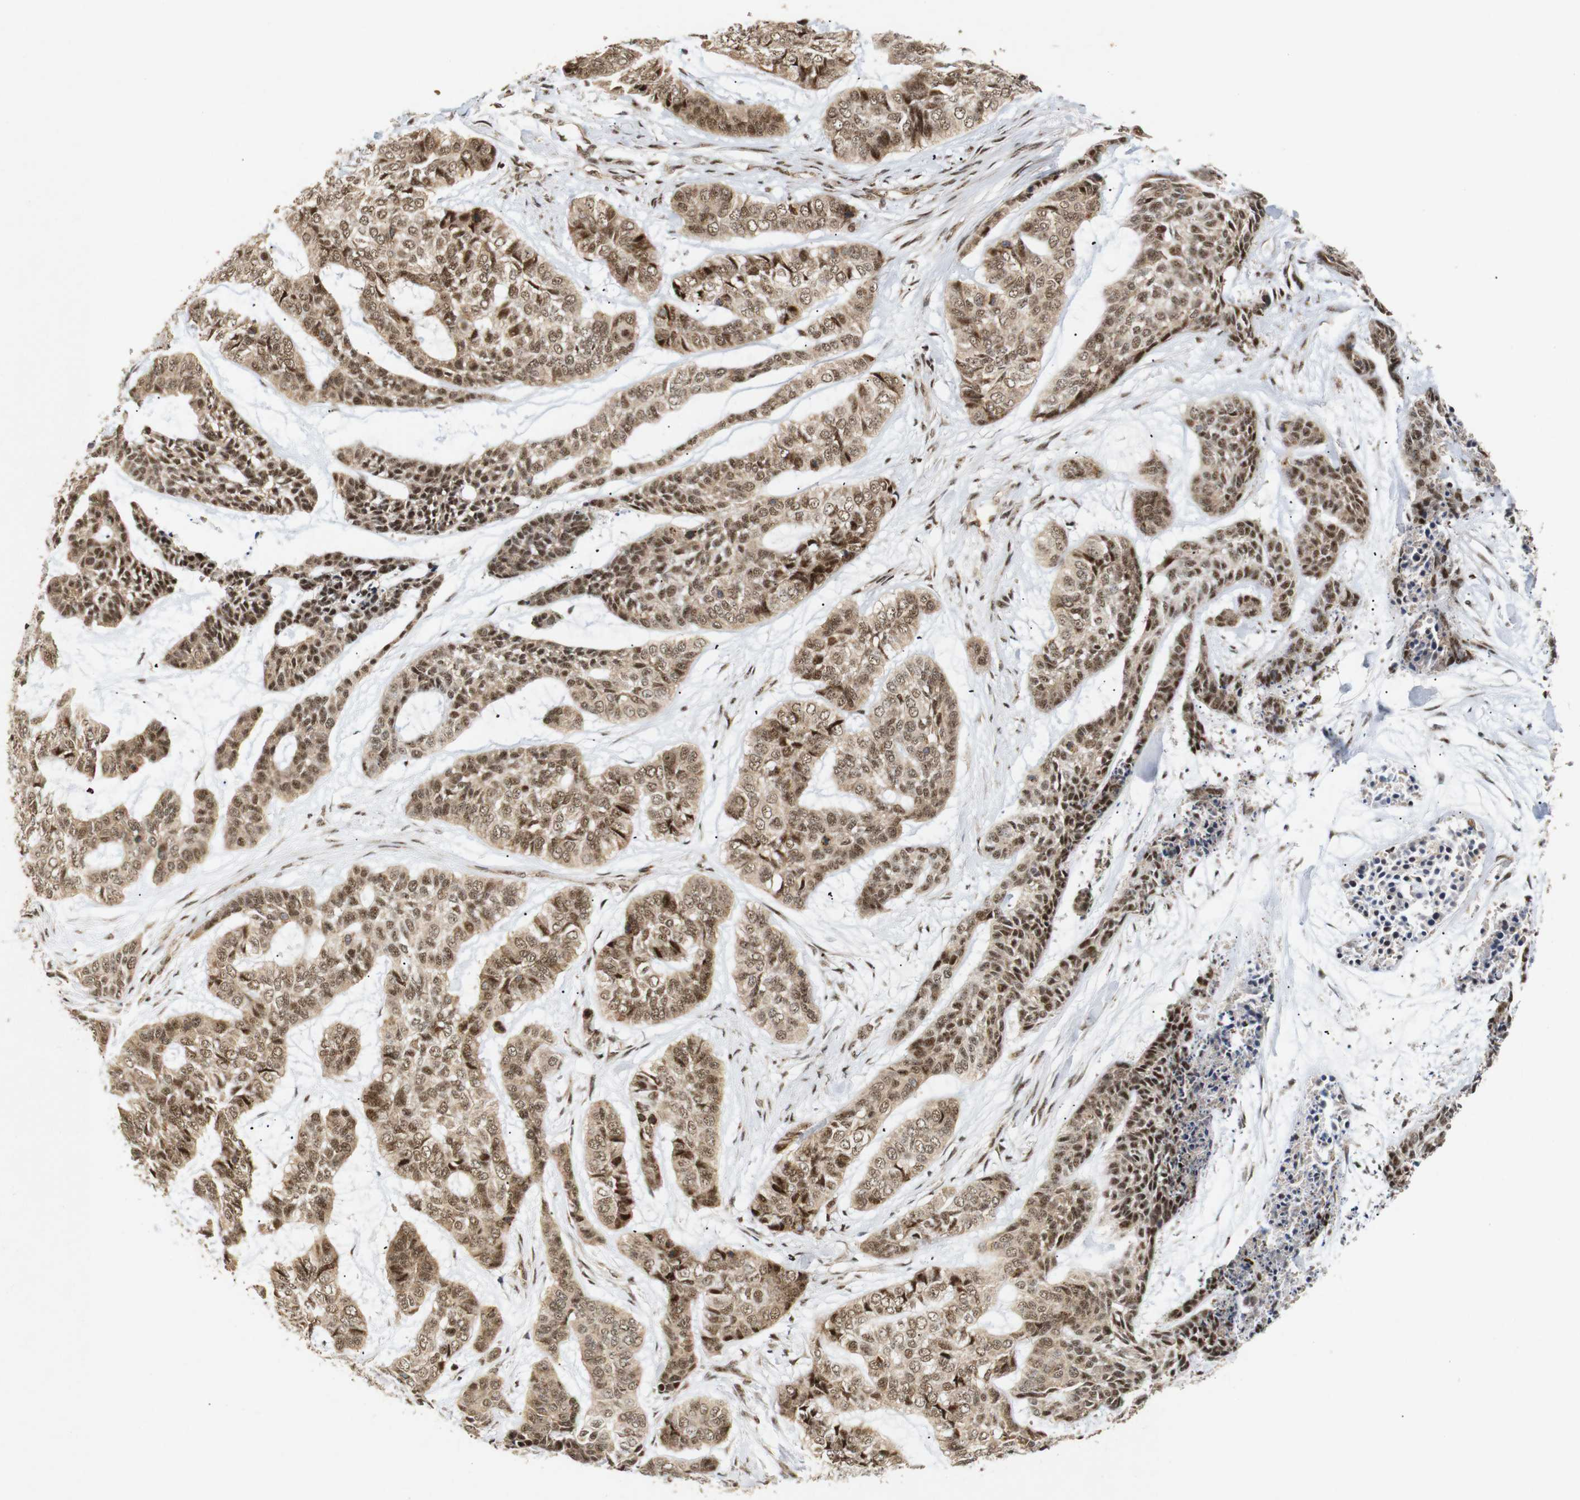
{"staining": {"intensity": "moderate", "quantity": ">75%", "location": "cytoplasmic/membranous,nuclear"}, "tissue": "skin cancer", "cell_type": "Tumor cells", "image_type": "cancer", "snomed": [{"axis": "morphology", "description": "Basal cell carcinoma"}, {"axis": "topography", "description": "Skin"}], "caption": "Protein expression analysis of human basal cell carcinoma (skin) reveals moderate cytoplasmic/membranous and nuclear positivity in approximately >75% of tumor cells.", "gene": "PYM1", "patient": {"sex": "female", "age": 64}}